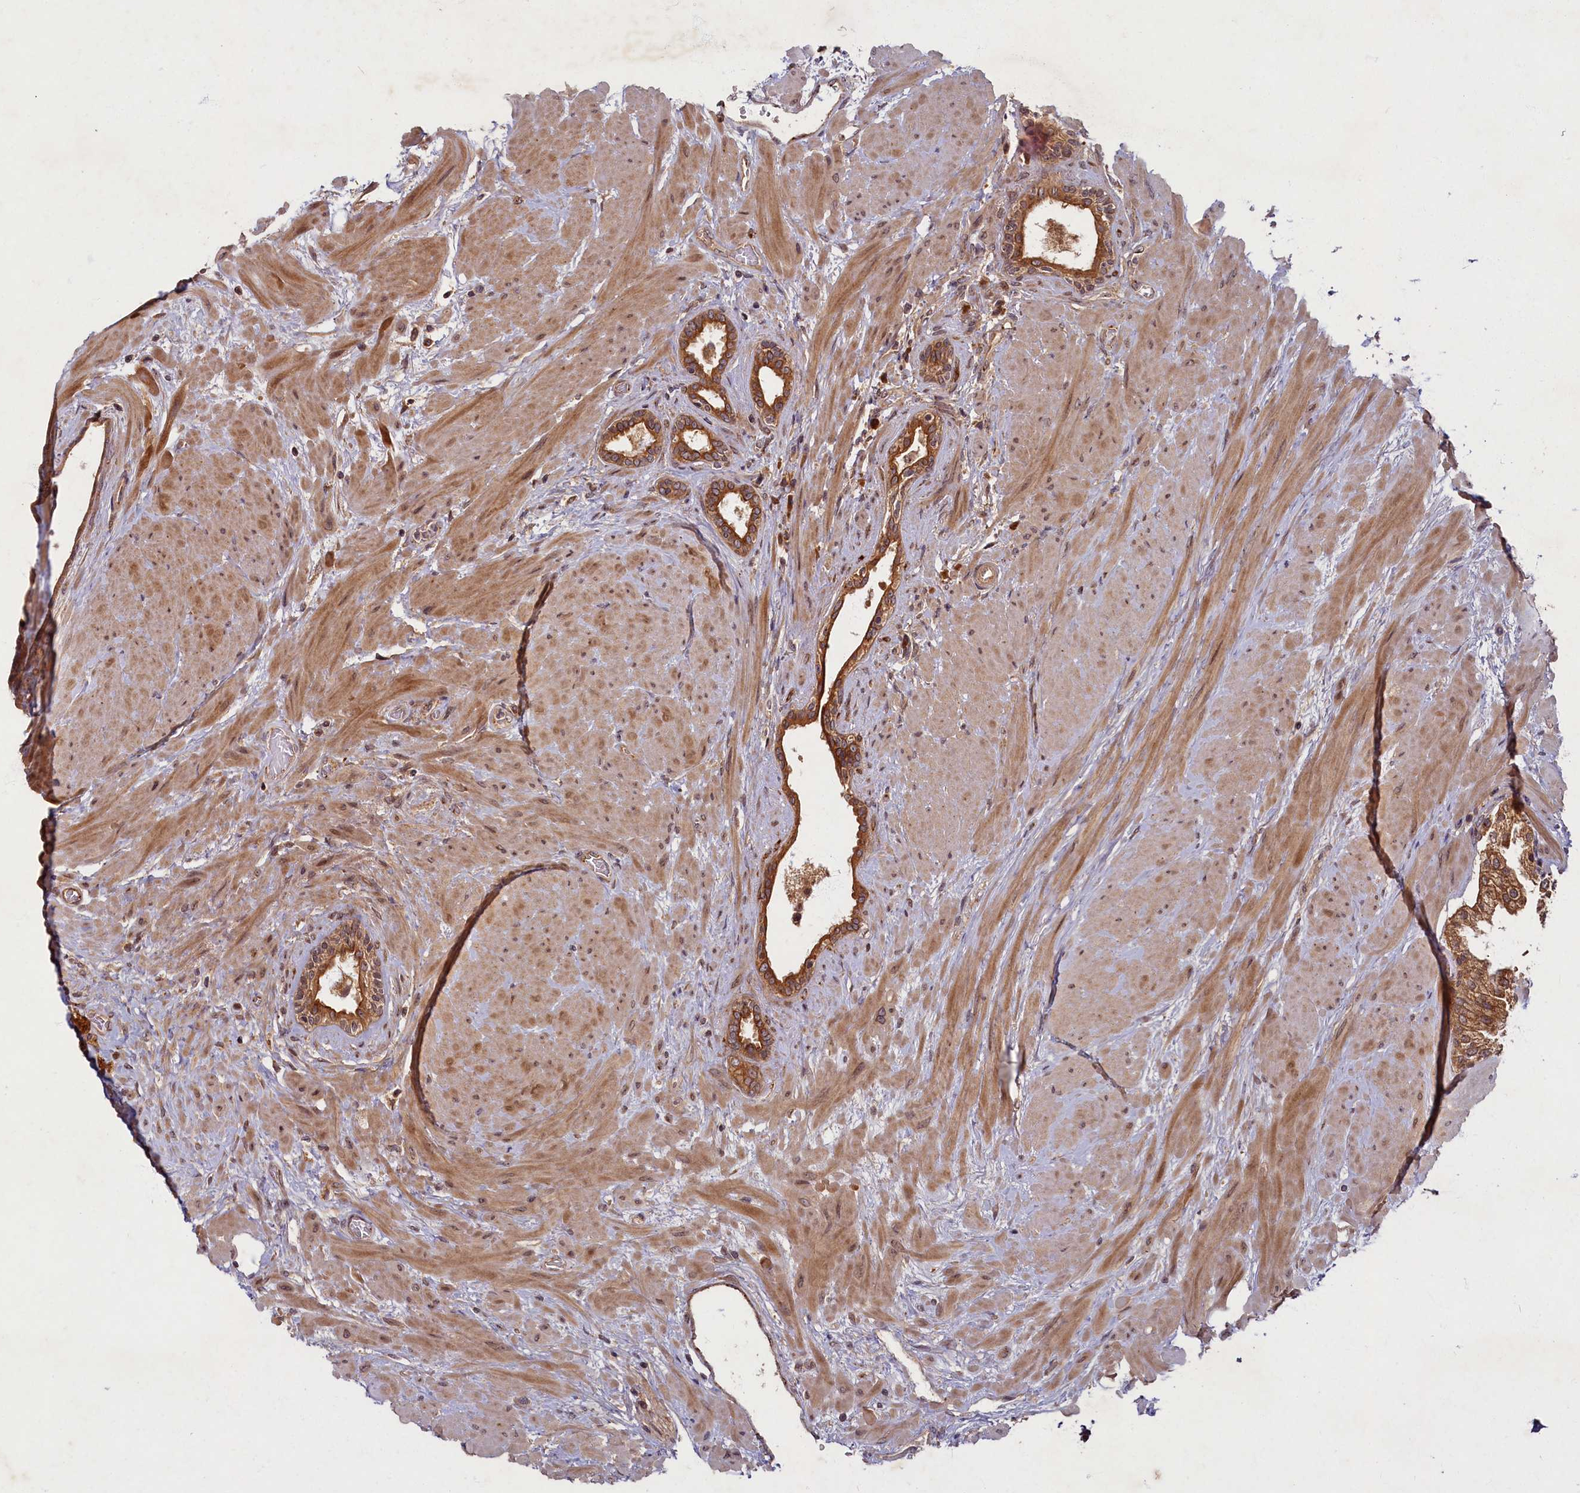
{"staining": {"intensity": "moderate", "quantity": ">75%", "location": "cytoplasmic/membranous"}, "tissue": "prostate", "cell_type": "Glandular cells", "image_type": "normal", "snomed": [{"axis": "morphology", "description": "Normal tissue, NOS"}, {"axis": "topography", "description": "Prostate"}], "caption": "The micrograph shows immunohistochemical staining of benign prostate. There is moderate cytoplasmic/membranous positivity is present in about >75% of glandular cells.", "gene": "BICD1", "patient": {"sex": "male", "age": 48}}